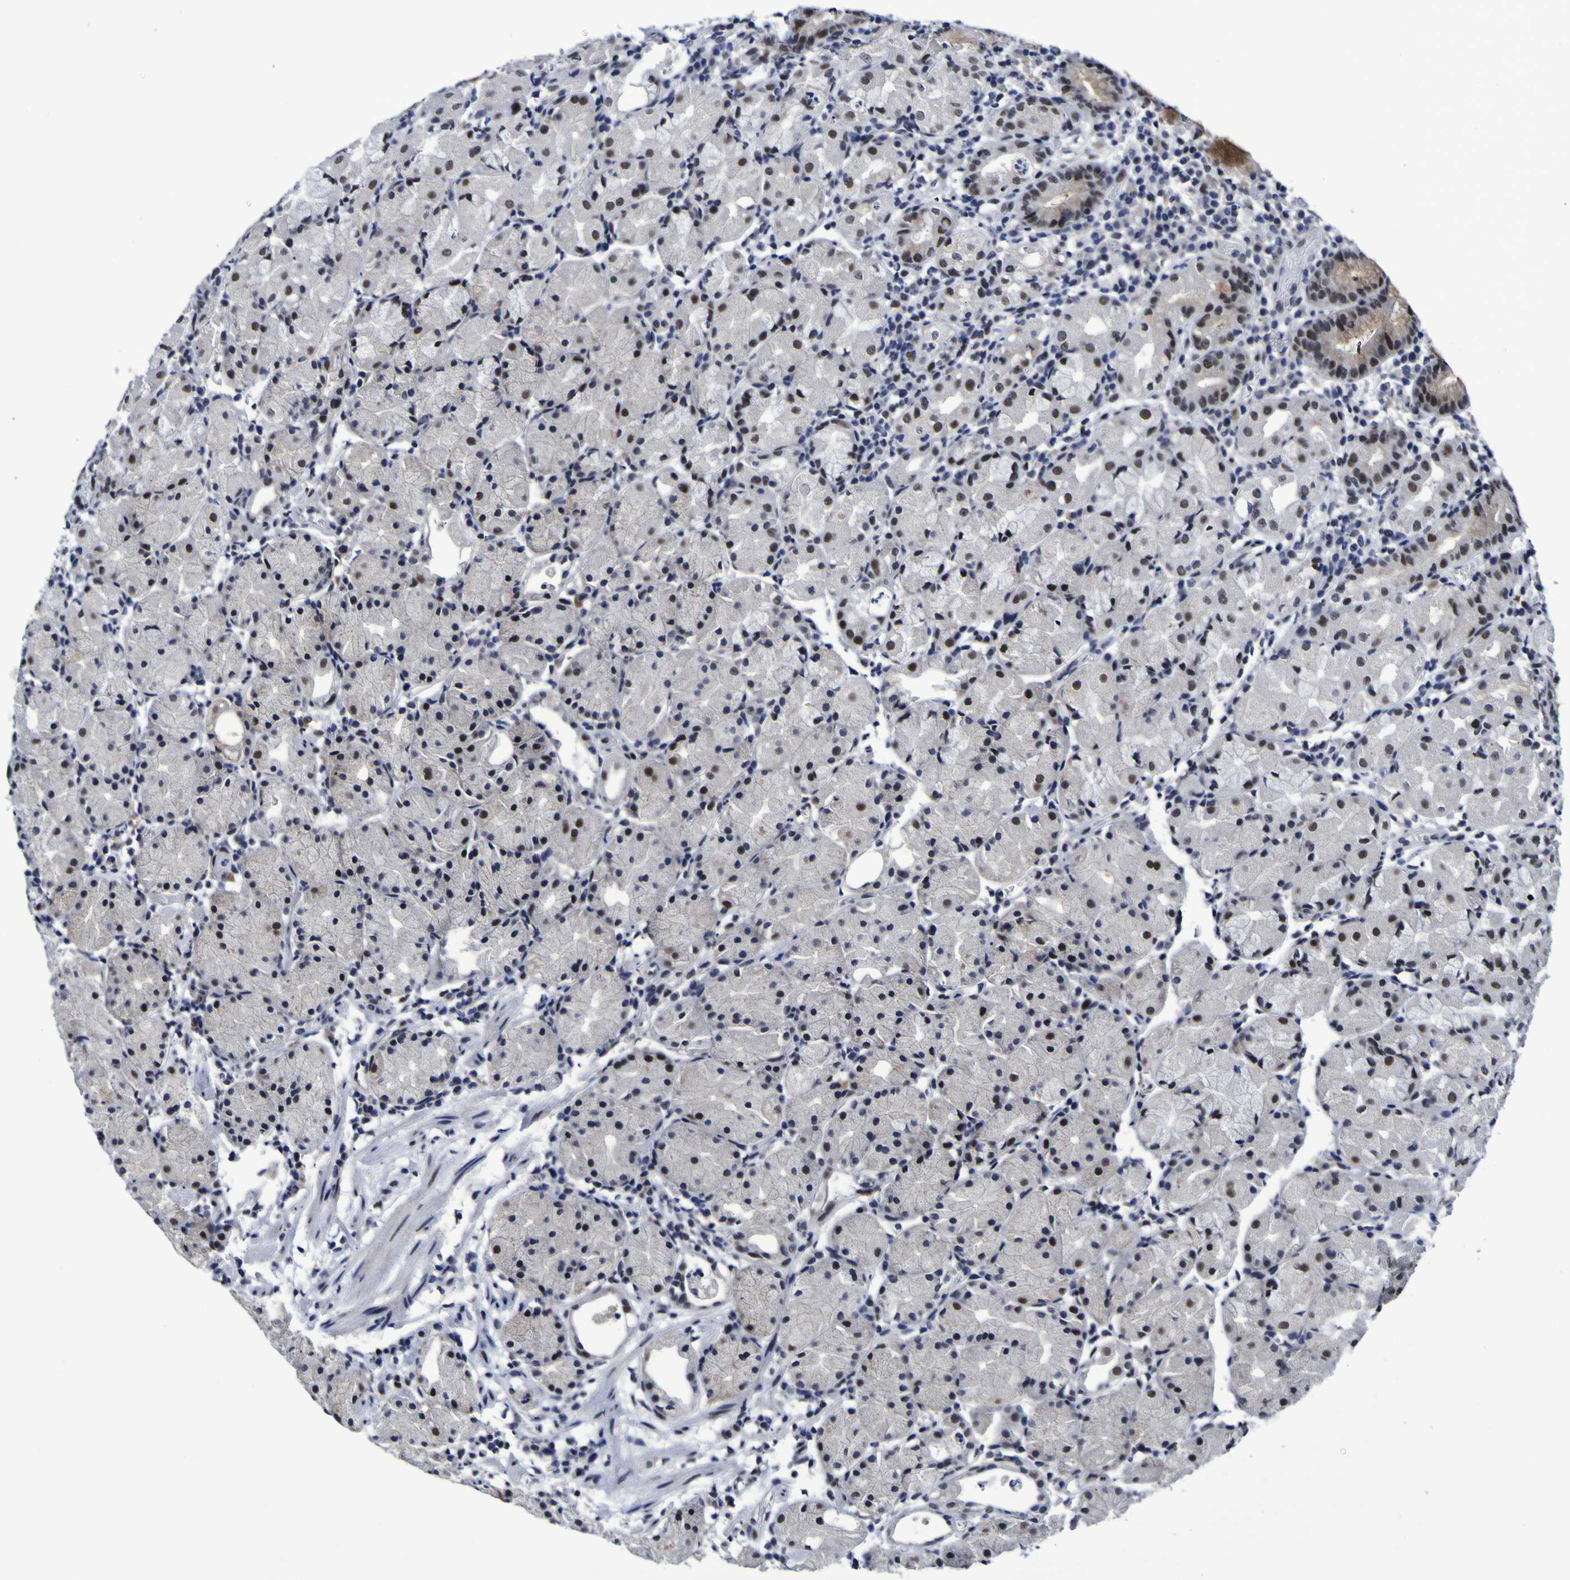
{"staining": {"intensity": "moderate", "quantity": "25%-75%", "location": "cytoplasmic/membranous,nuclear"}, "tissue": "stomach", "cell_type": "Glandular cells", "image_type": "normal", "snomed": [{"axis": "morphology", "description": "Normal tissue, NOS"}, {"axis": "topography", "description": "Stomach"}, {"axis": "topography", "description": "Stomach, lower"}], "caption": "IHC staining of benign stomach, which demonstrates medium levels of moderate cytoplasmic/membranous,nuclear expression in about 25%-75% of glandular cells indicating moderate cytoplasmic/membranous,nuclear protein positivity. The staining was performed using DAB (brown) for protein detection and nuclei were counterstained in hematoxylin (blue).", "gene": "MBD3", "patient": {"sex": "female", "age": 75}}